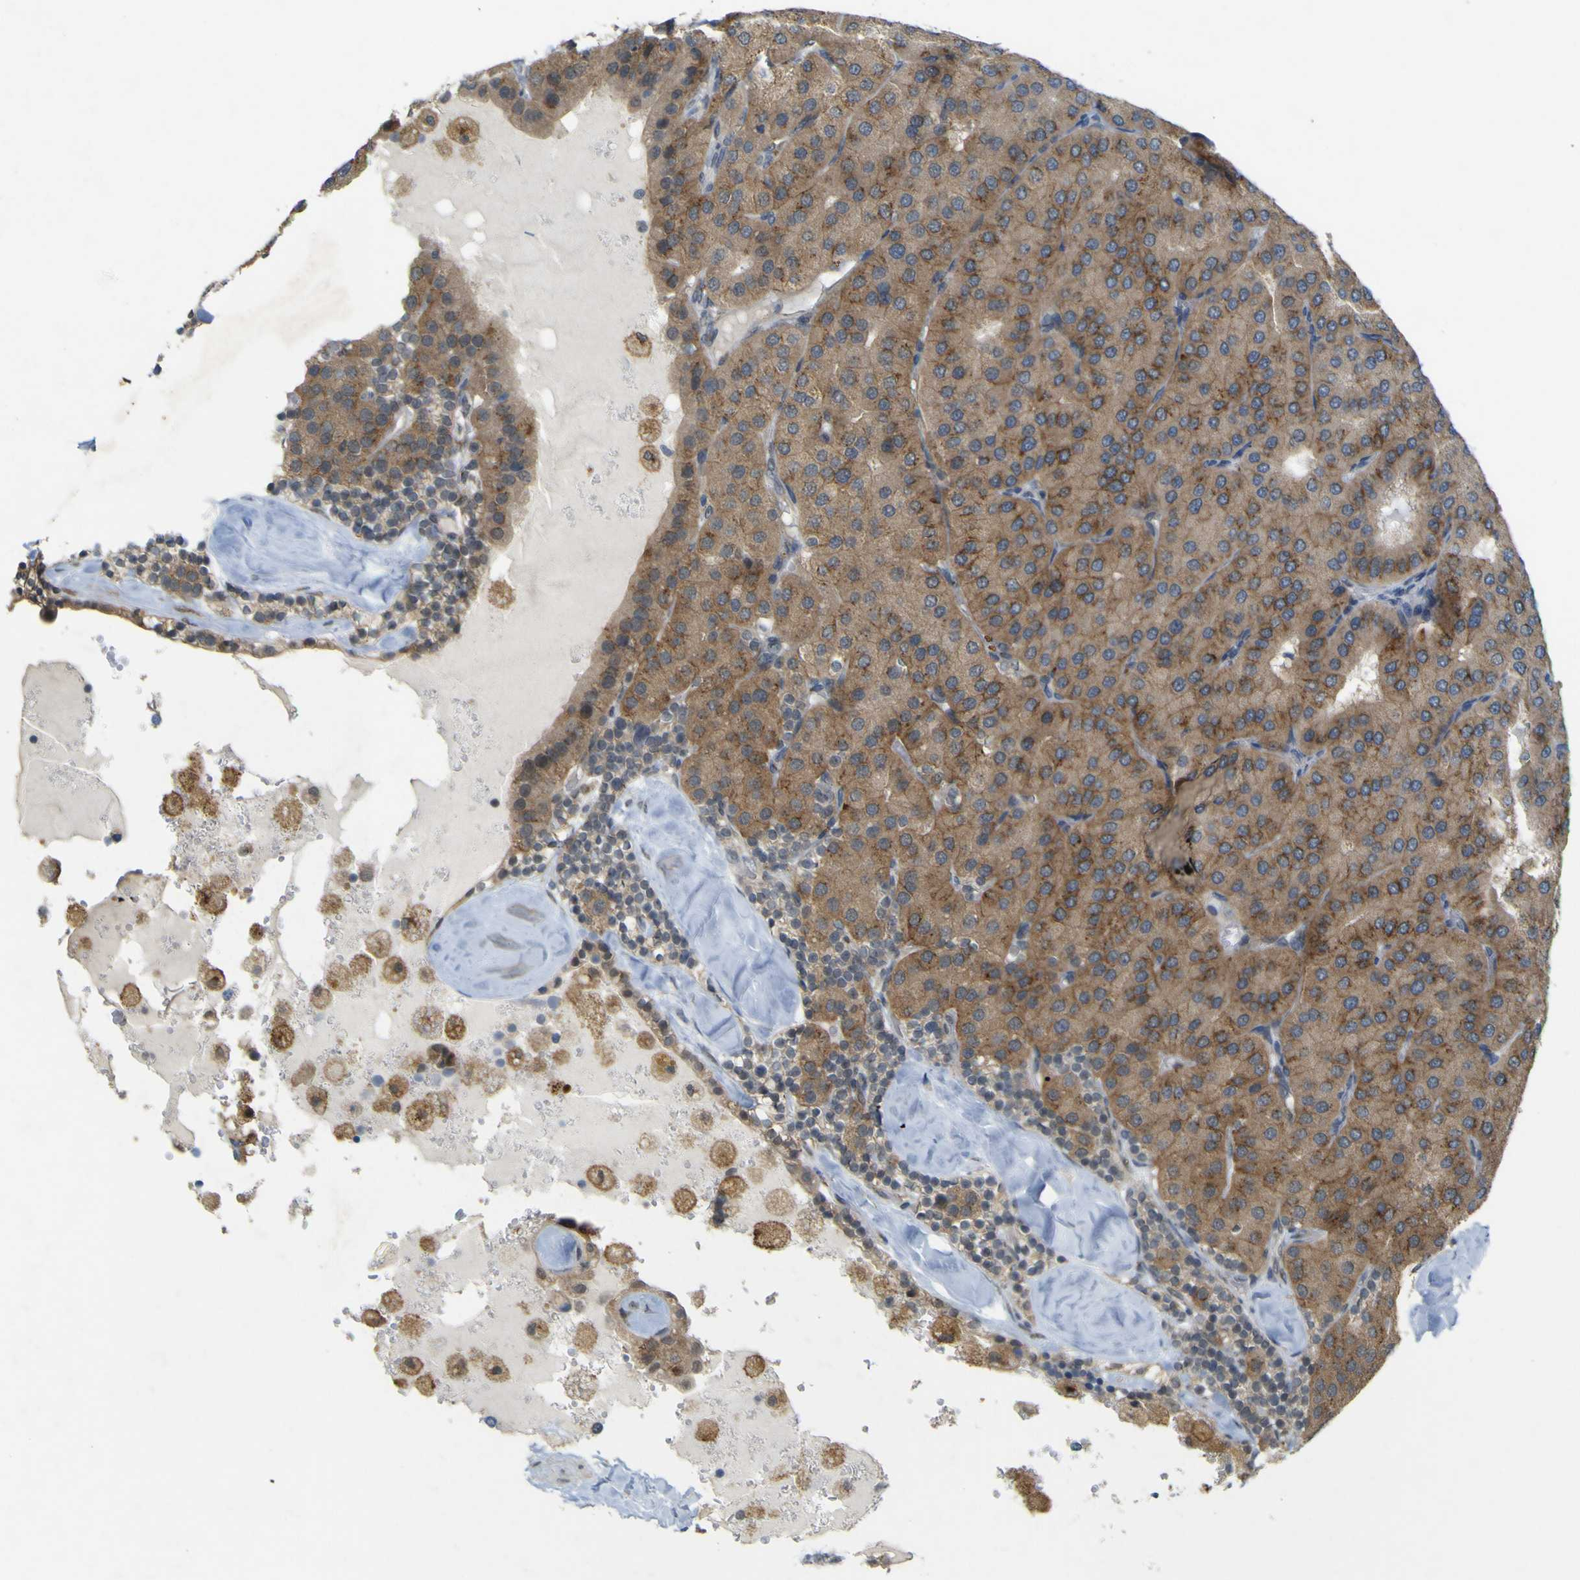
{"staining": {"intensity": "moderate", "quantity": ">75%", "location": "cytoplasmic/membranous"}, "tissue": "parathyroid gland", "cell_type": "Glandular cells", "image_type": "normal", "snomed": [{"axis": "morphology", "description": "Normal tissue, NOS"}, {"axis": "morphology", "description": "Adenoma, NOS"}, {"axis": "topography", "description": "Parathyroid gland"}], "caption": "A brown stain shows moderate cytoplasmic/membranous expression of a protein in glandular cells of benign parathyroid gland.", "gene": "IGF2R", "patient": {"sex": "female", "age": 86}}